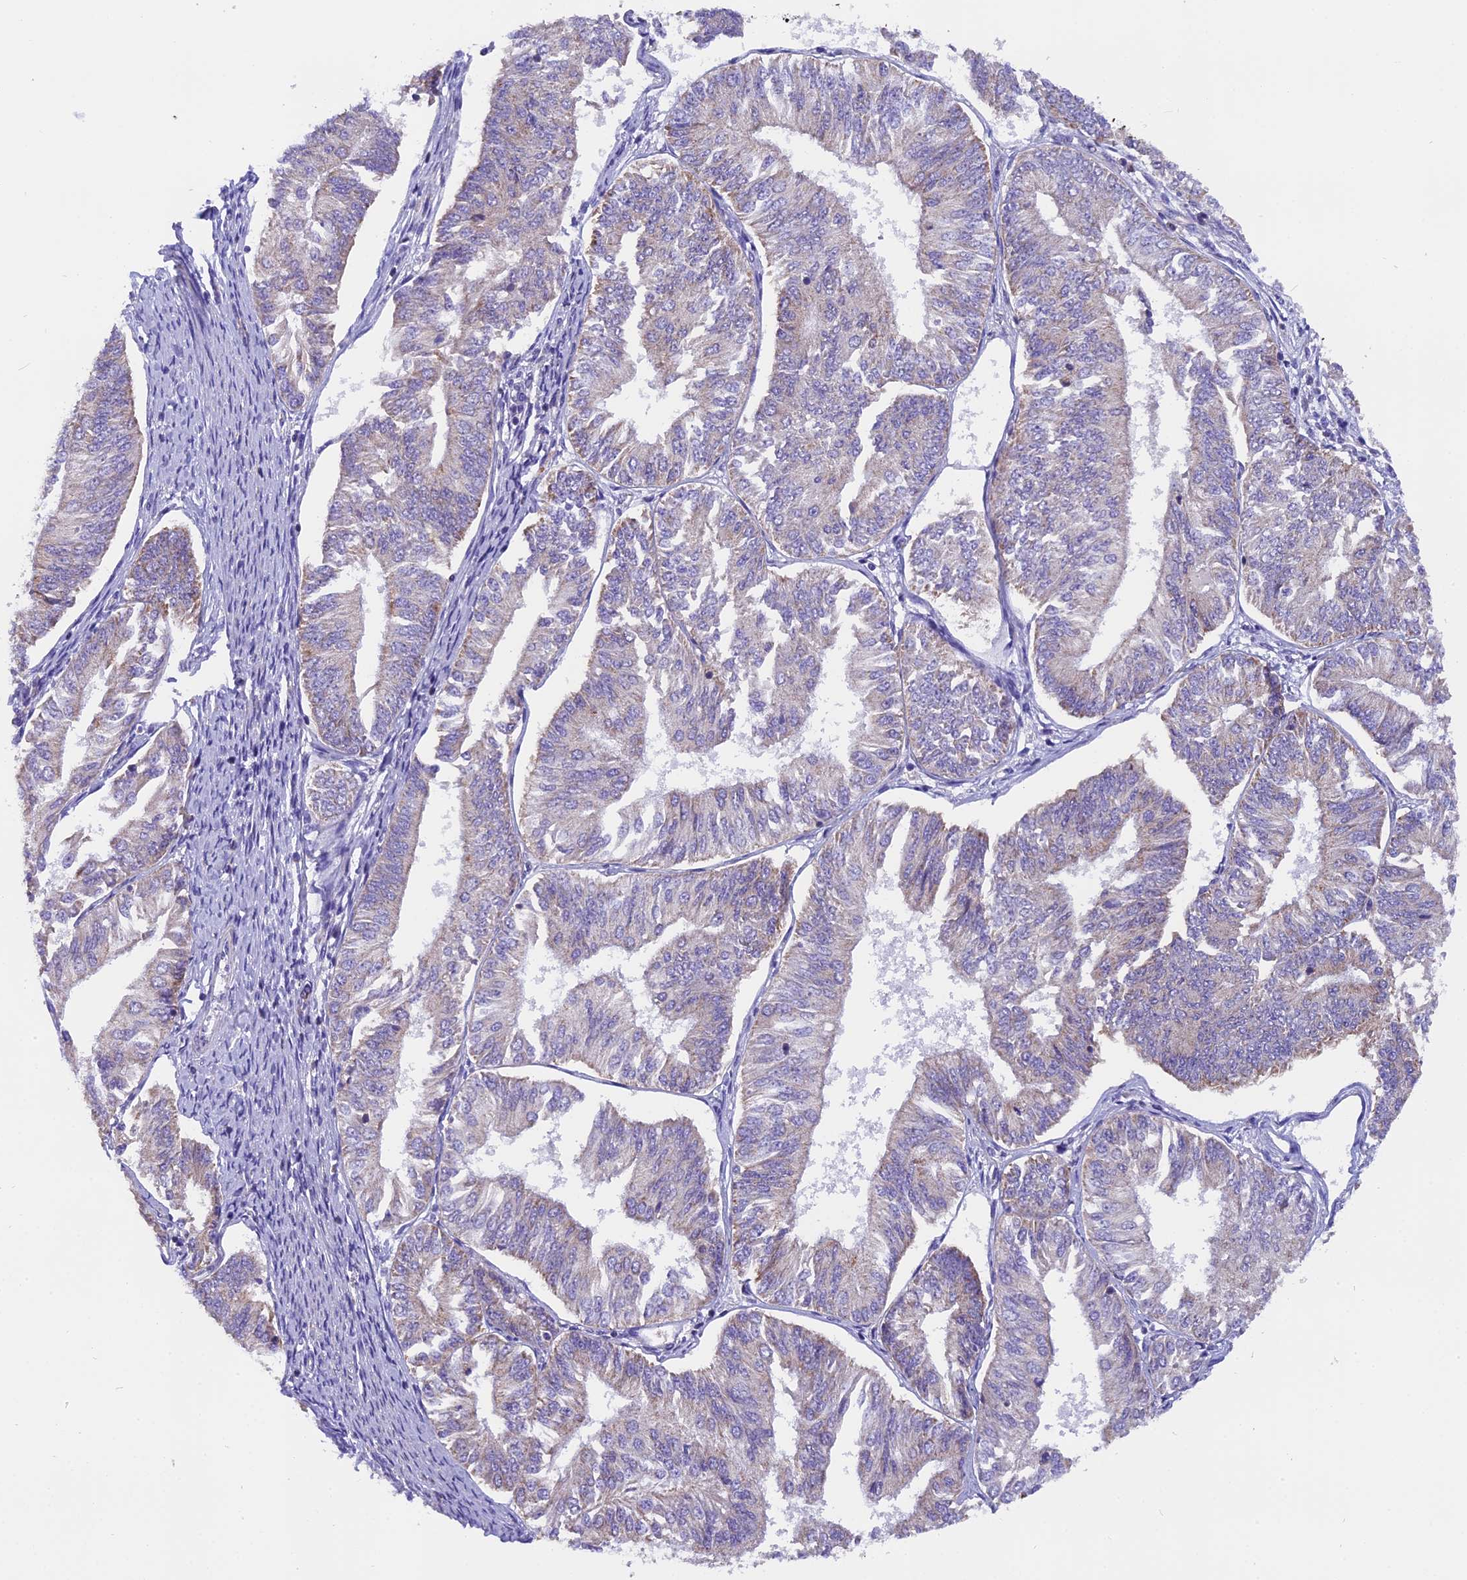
{"staining": {"intensity": "negative", "quantity": "none", "location": "none"}, "tissue": "endometrial cancer", "cell_type": "Tumor cells", "image_type": "cancer", "snomed": [{"axis": "morphology", "description": "Adenocarcinoma, NOS"}, {"axis": "topography", "description": "Endometrium"}], "caption": "This is an IHC photomicrograph of human endometrial cancer (adenocarcinoma). There is no expression in tumor cells.", "gene": "MGME1", "patient": {"sex": "female", "age": 58}}